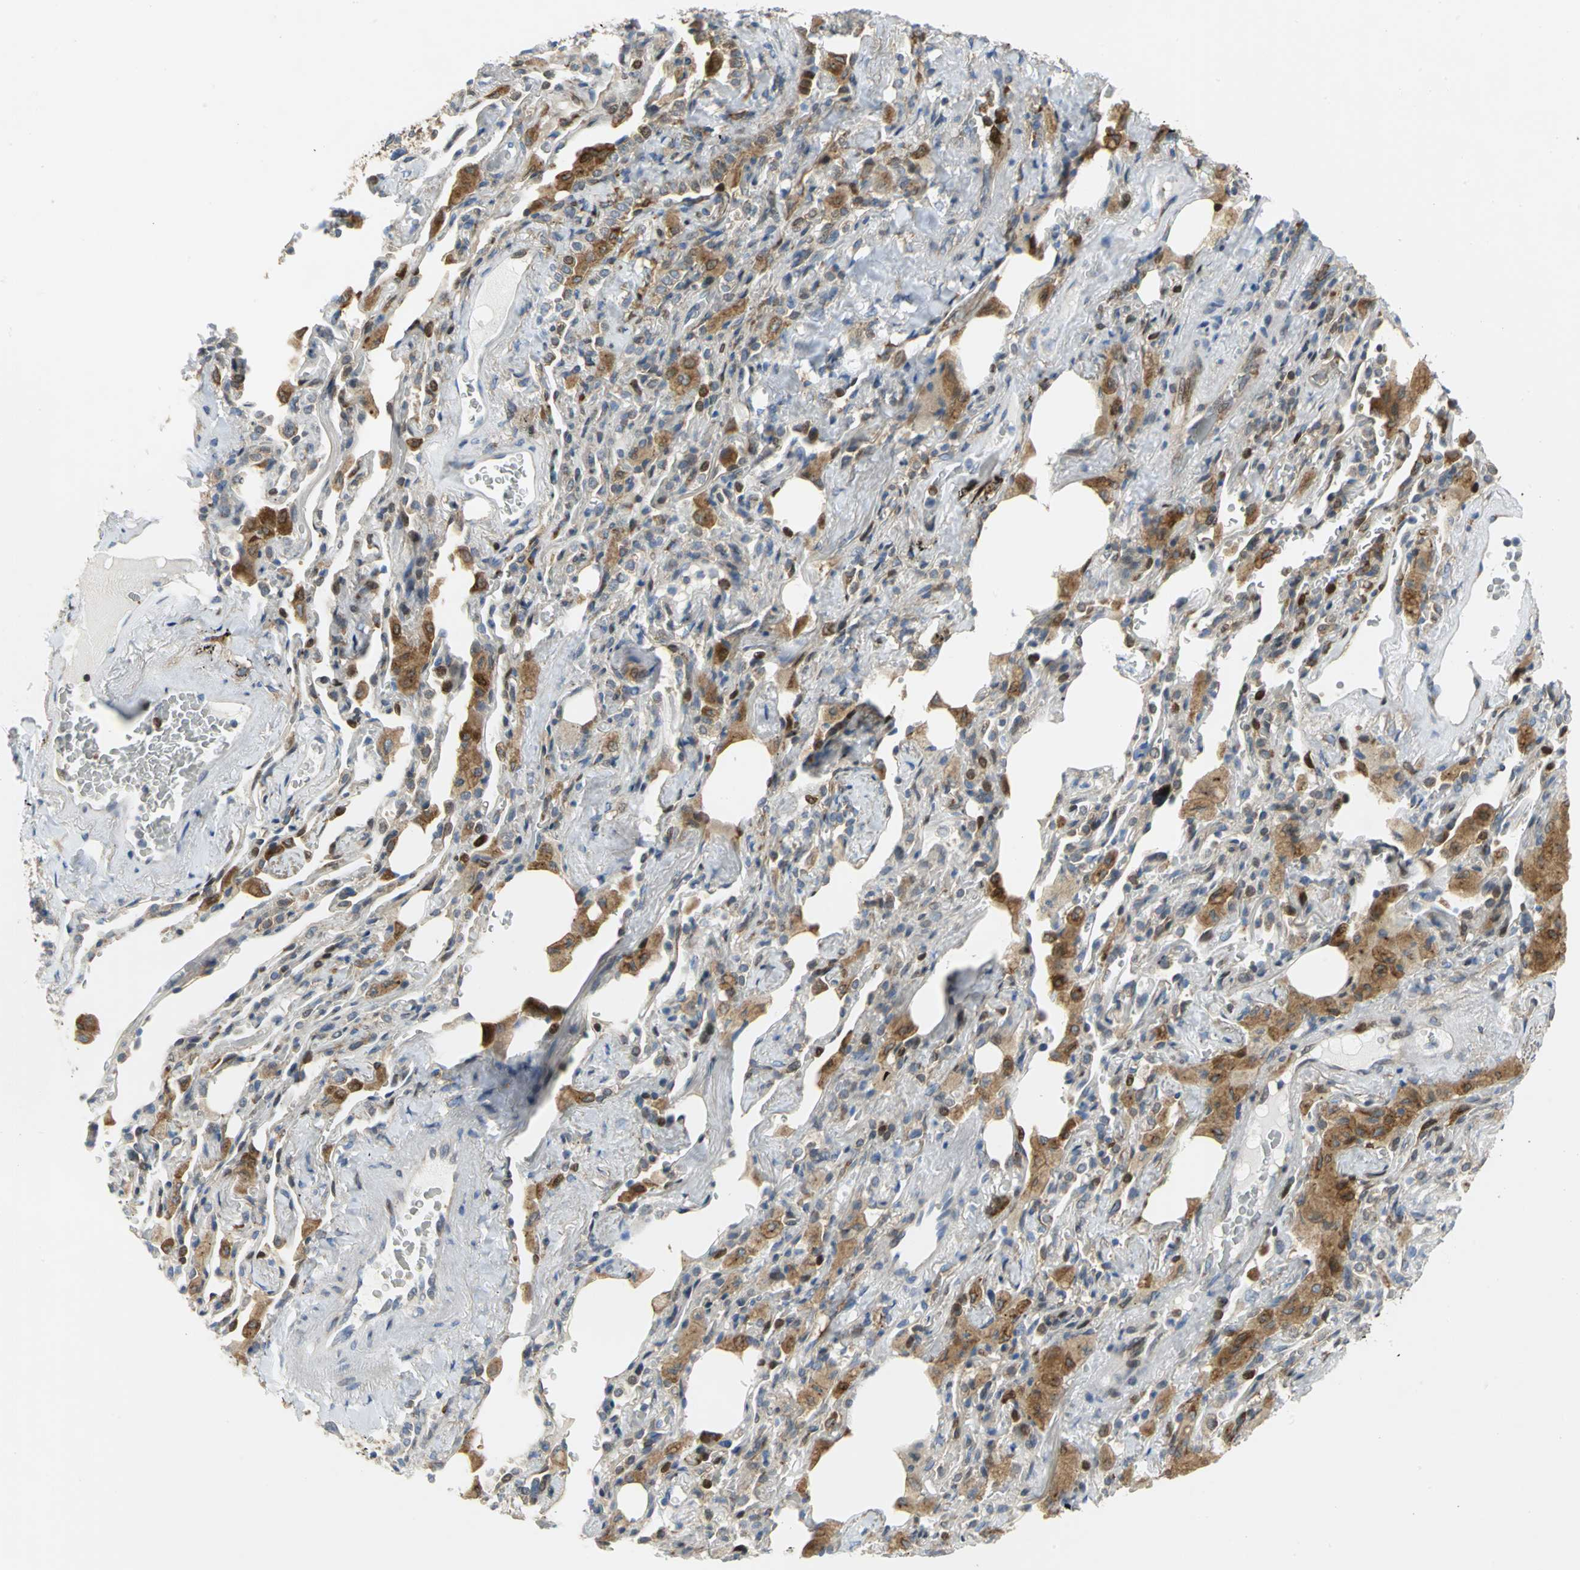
{"staining": {"intensity": "moderate", "quantity": ">75%", "location": "cytoplasmic/membranous"}, "tissue": "lung cancer", "cell_type": "Tumor cells", "image_type": "cancer", "snomed": [{"axis": "morphology", "description": "Squamous cell carcinoma, NOS"}, {"axis": "topography", "description": "Lung"}], "caption": "Lung cancer stained with a protein marker shows moderate staining in tumor cells.", "gene": "YBX1", "patient": {"sex": "male", "age": 54}}